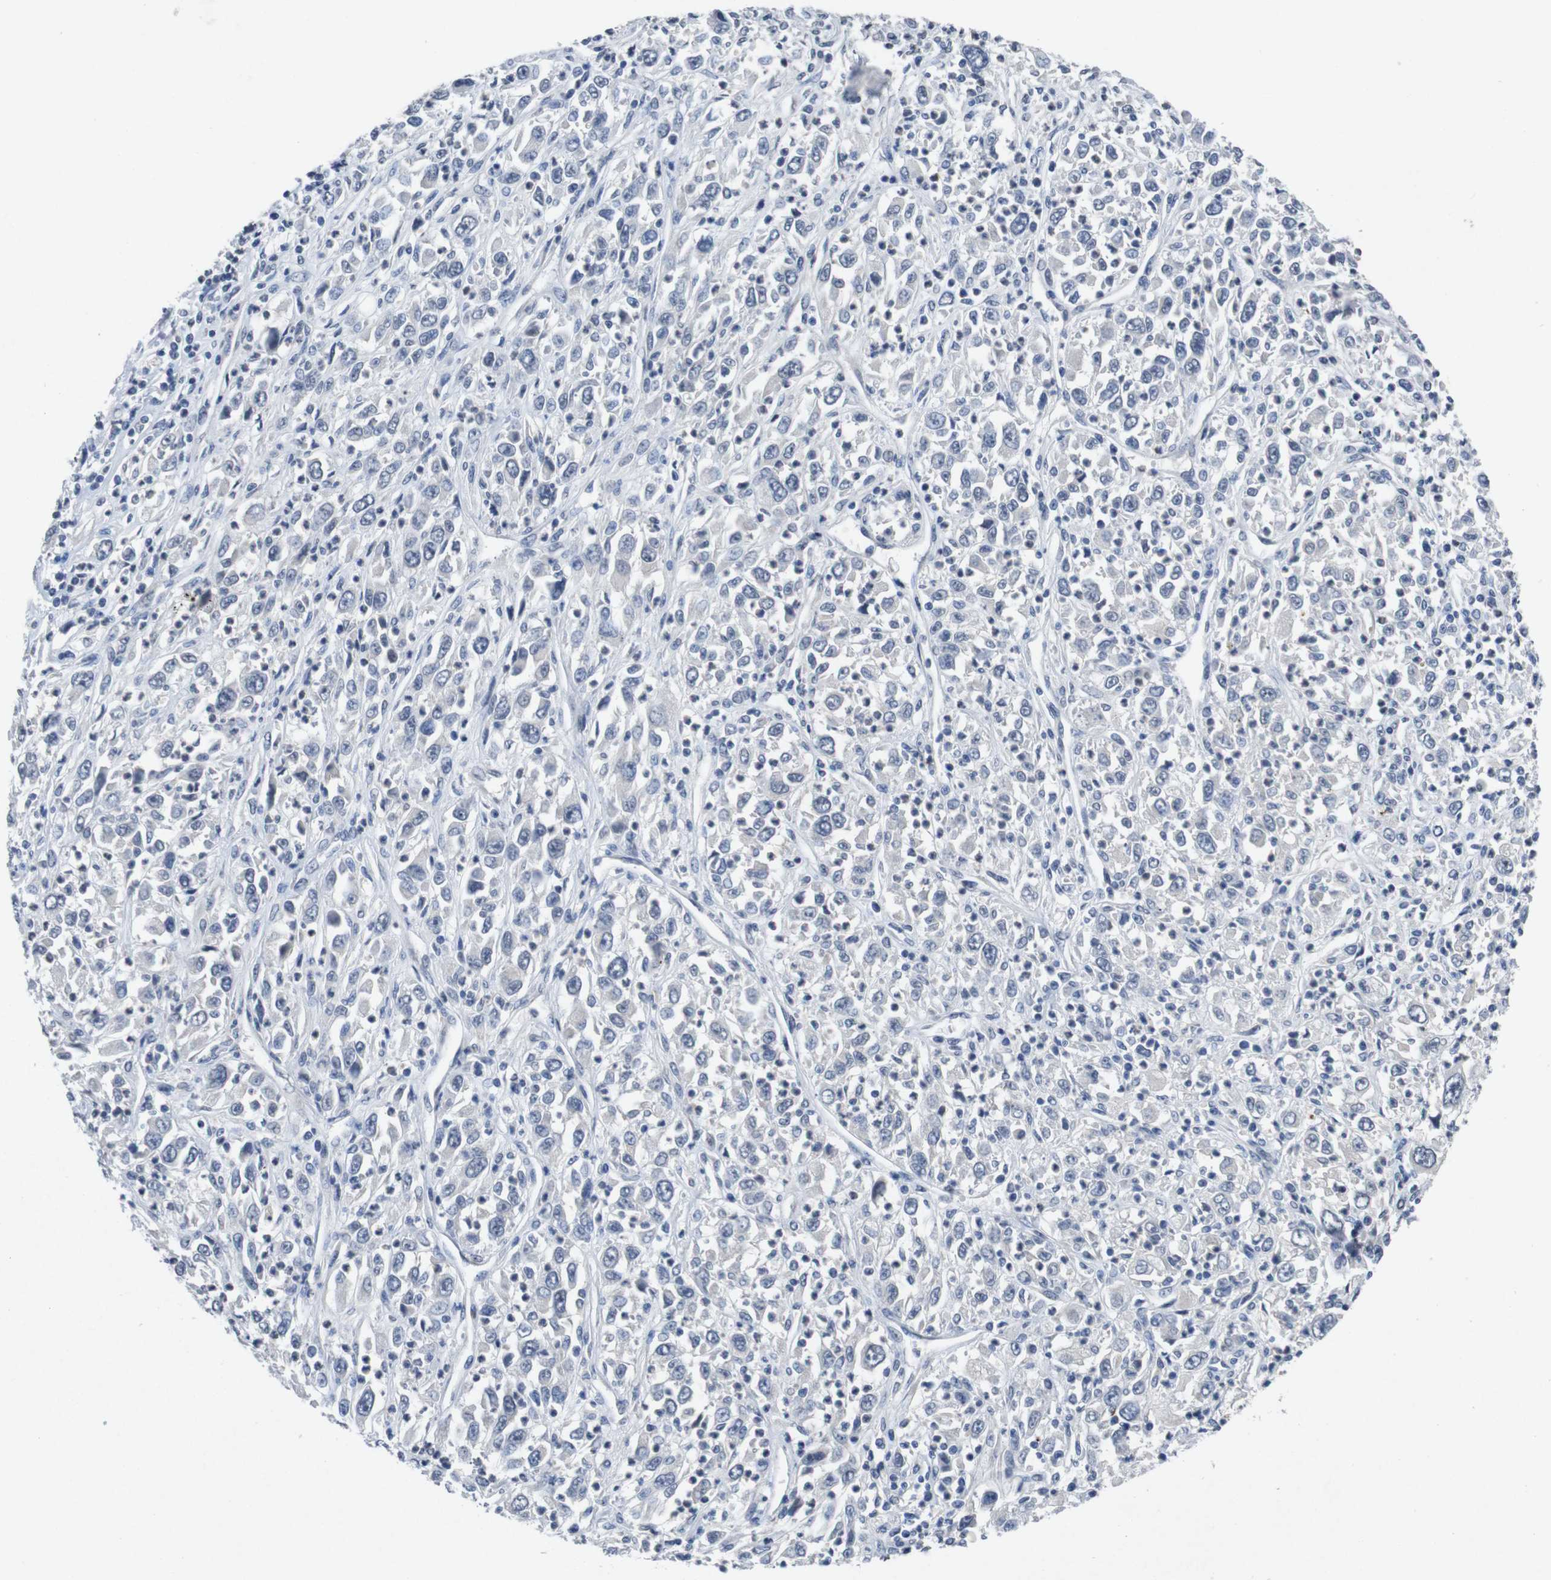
{"staining": {"intensity": "negative", "quantity": "none", "location": "none"}, "tissue": "melanoma", "cell_type": "Tumor cells", "image_type": "cancer", "snomed": [{"axis": "morphology", "description": "Malignant melanoma, Metastatic site"}, {"axis": "topography", "description": "Skin"}], "caption": "A micrograph of human melanoma is negative for staining in tumor cells.", "gene": "AKT3", "patient": {"sex": "female", "age": 56}}